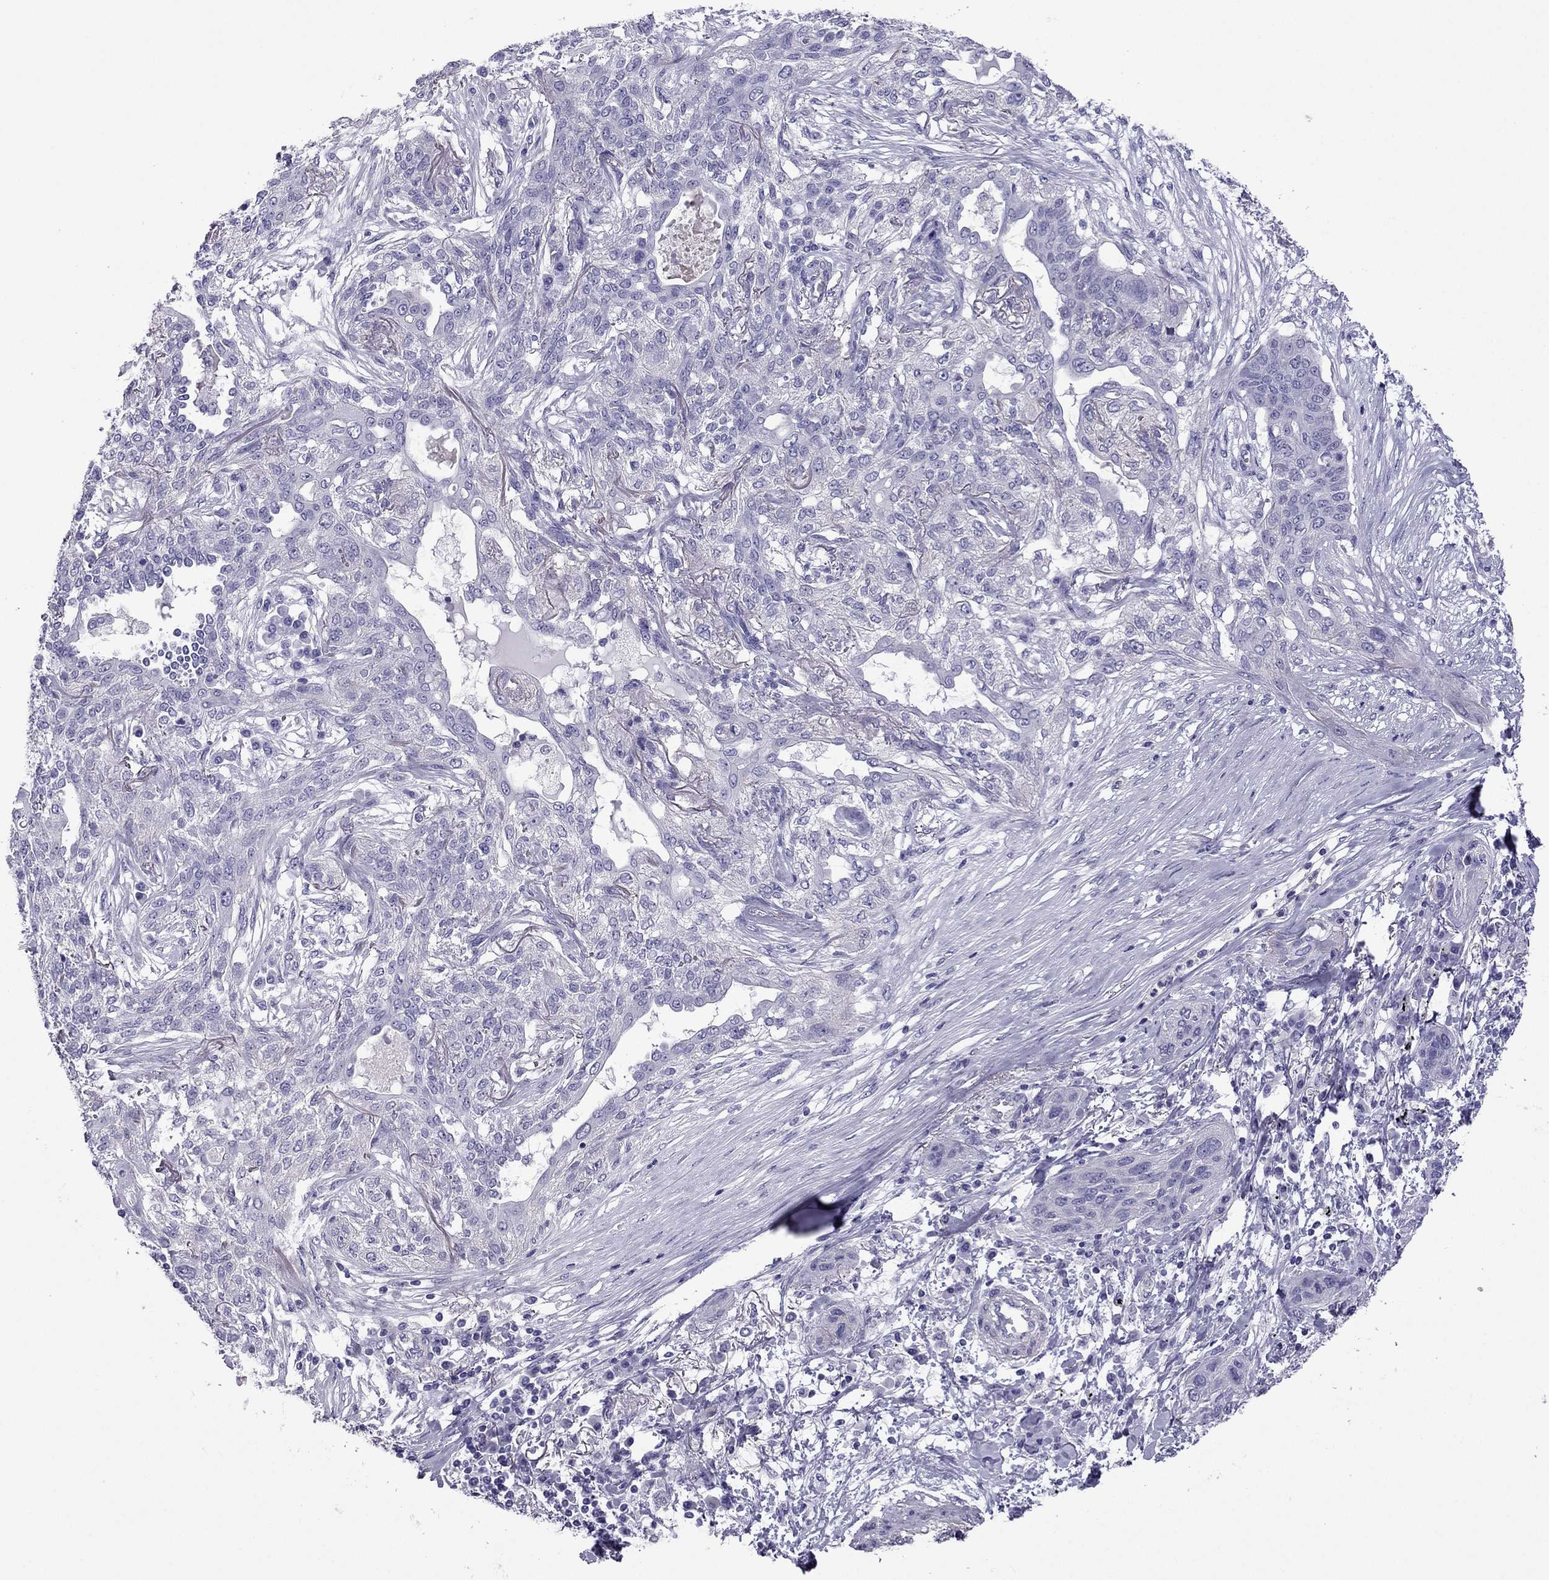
{"staining": {"intensity": "negative", "quantity": "none", "location": "none"}, "tissue": "lung cancer", "cell_type": "Tumor cells", "image_type": "cancer", "snomed": [{"axis": "morphology", "description": "Squamous cell carcinoma, NOS"}, {"axis": "topography", "description": "Lung"}], "caption": "Immunohistochemistry histopathology image of neoplastic tissue: human squamous cell carcinoma (lung) stained with DAB reveals no significant protein positivity in tumor cells. (DAB (3,3'-diaminobenzidine) IHC visualized using brightfield microscopy, high magnification).", "gene": "GJA8", "patient": {"sex": "female", "age": 70}}